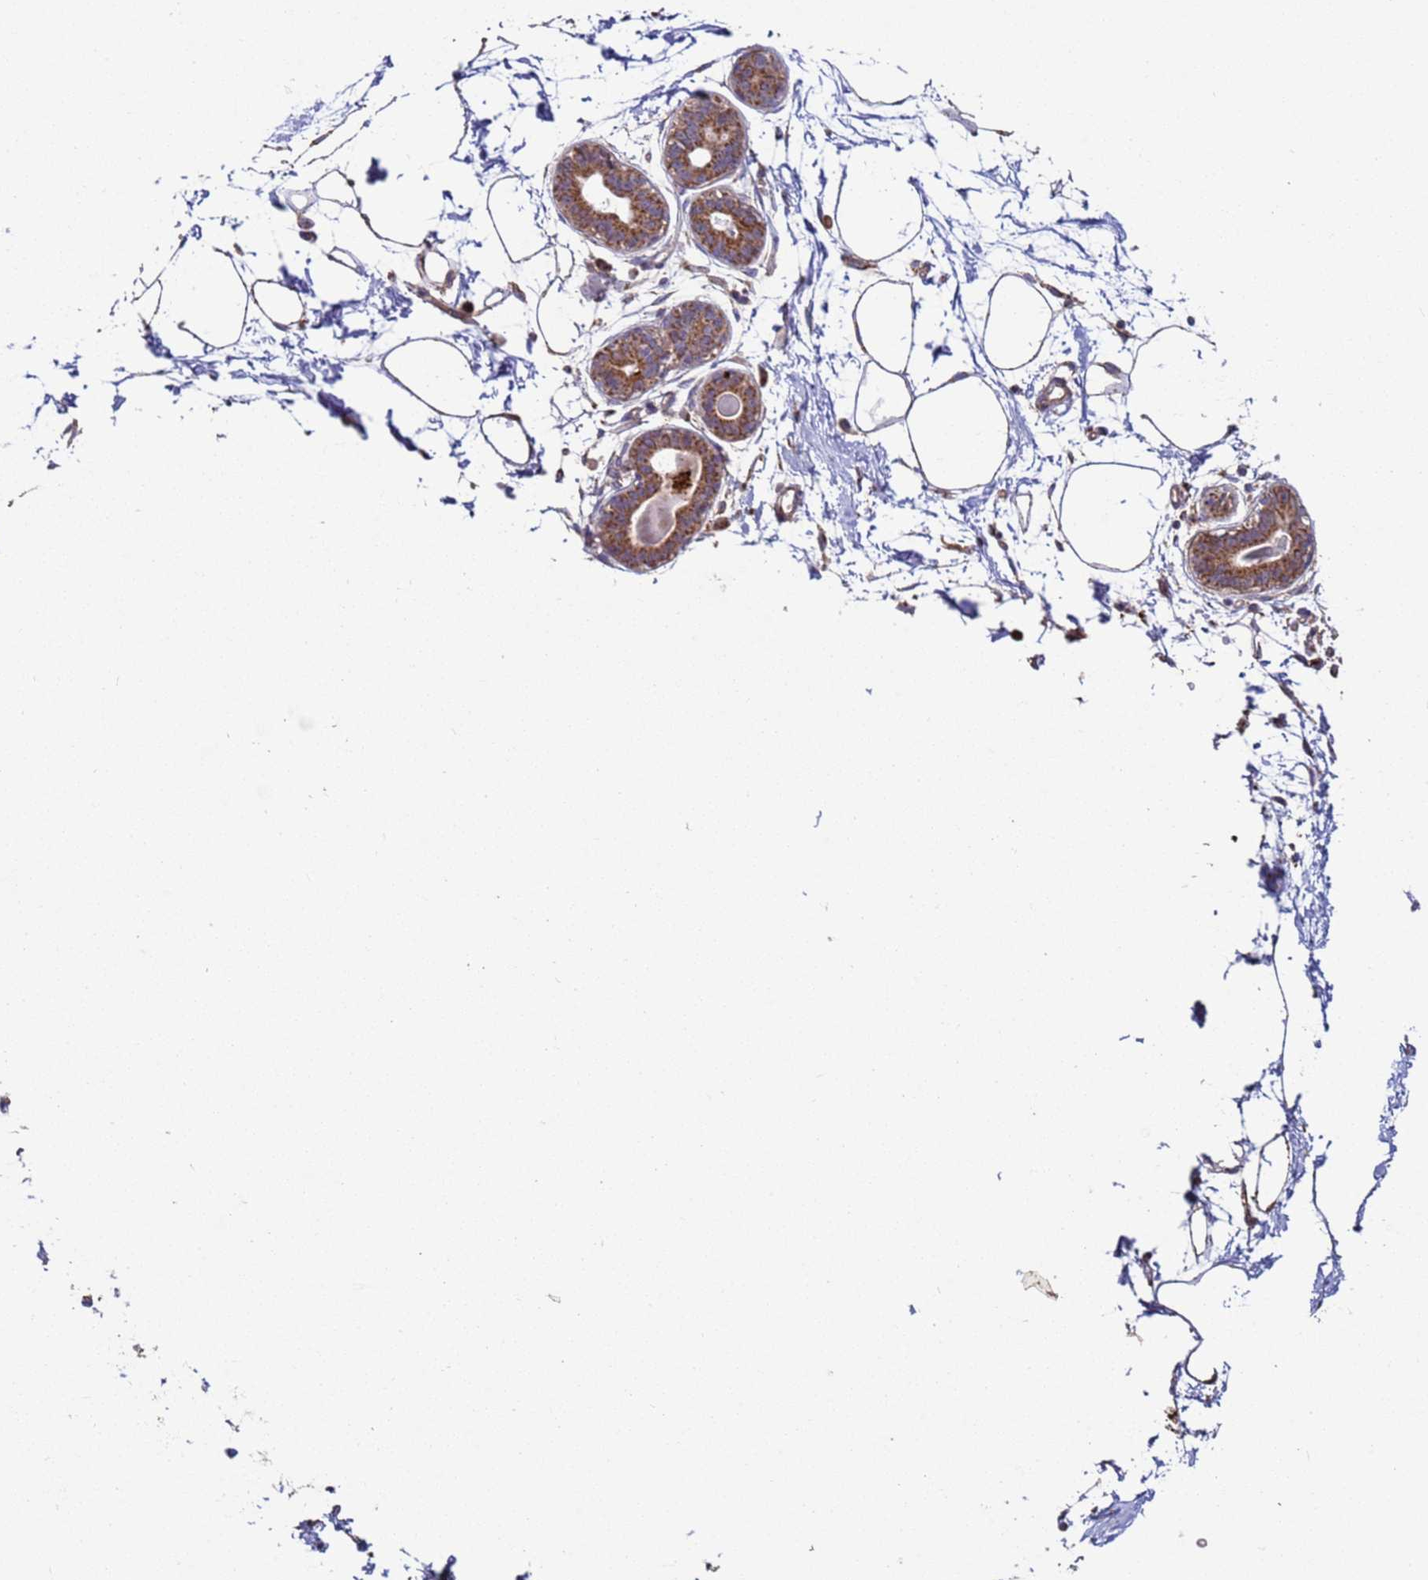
{"staining": {"intensity": "moderate", "quantity": ">75%", "location": "cytoplasmic/membranous"}, "tissue": "breast", "cell_type": "Adipocytes", "image_type": "normal", "snomed": [{"axis": "morphology", "description": "Normal tissue, NOS"}, {"axis": "topography", "description": "Breast"}], "caption": "High-magnification brightfield microscopy of unremarkable breast stained with DAB (brown) and counterstained with hematoxylin (blue). adipocytes exhibit moderate cytoplasmic/membranous staining is identified in approximately>75% of cells.", "gene": "FBXO33", "patient": {"sex": "female", "age": 45}}